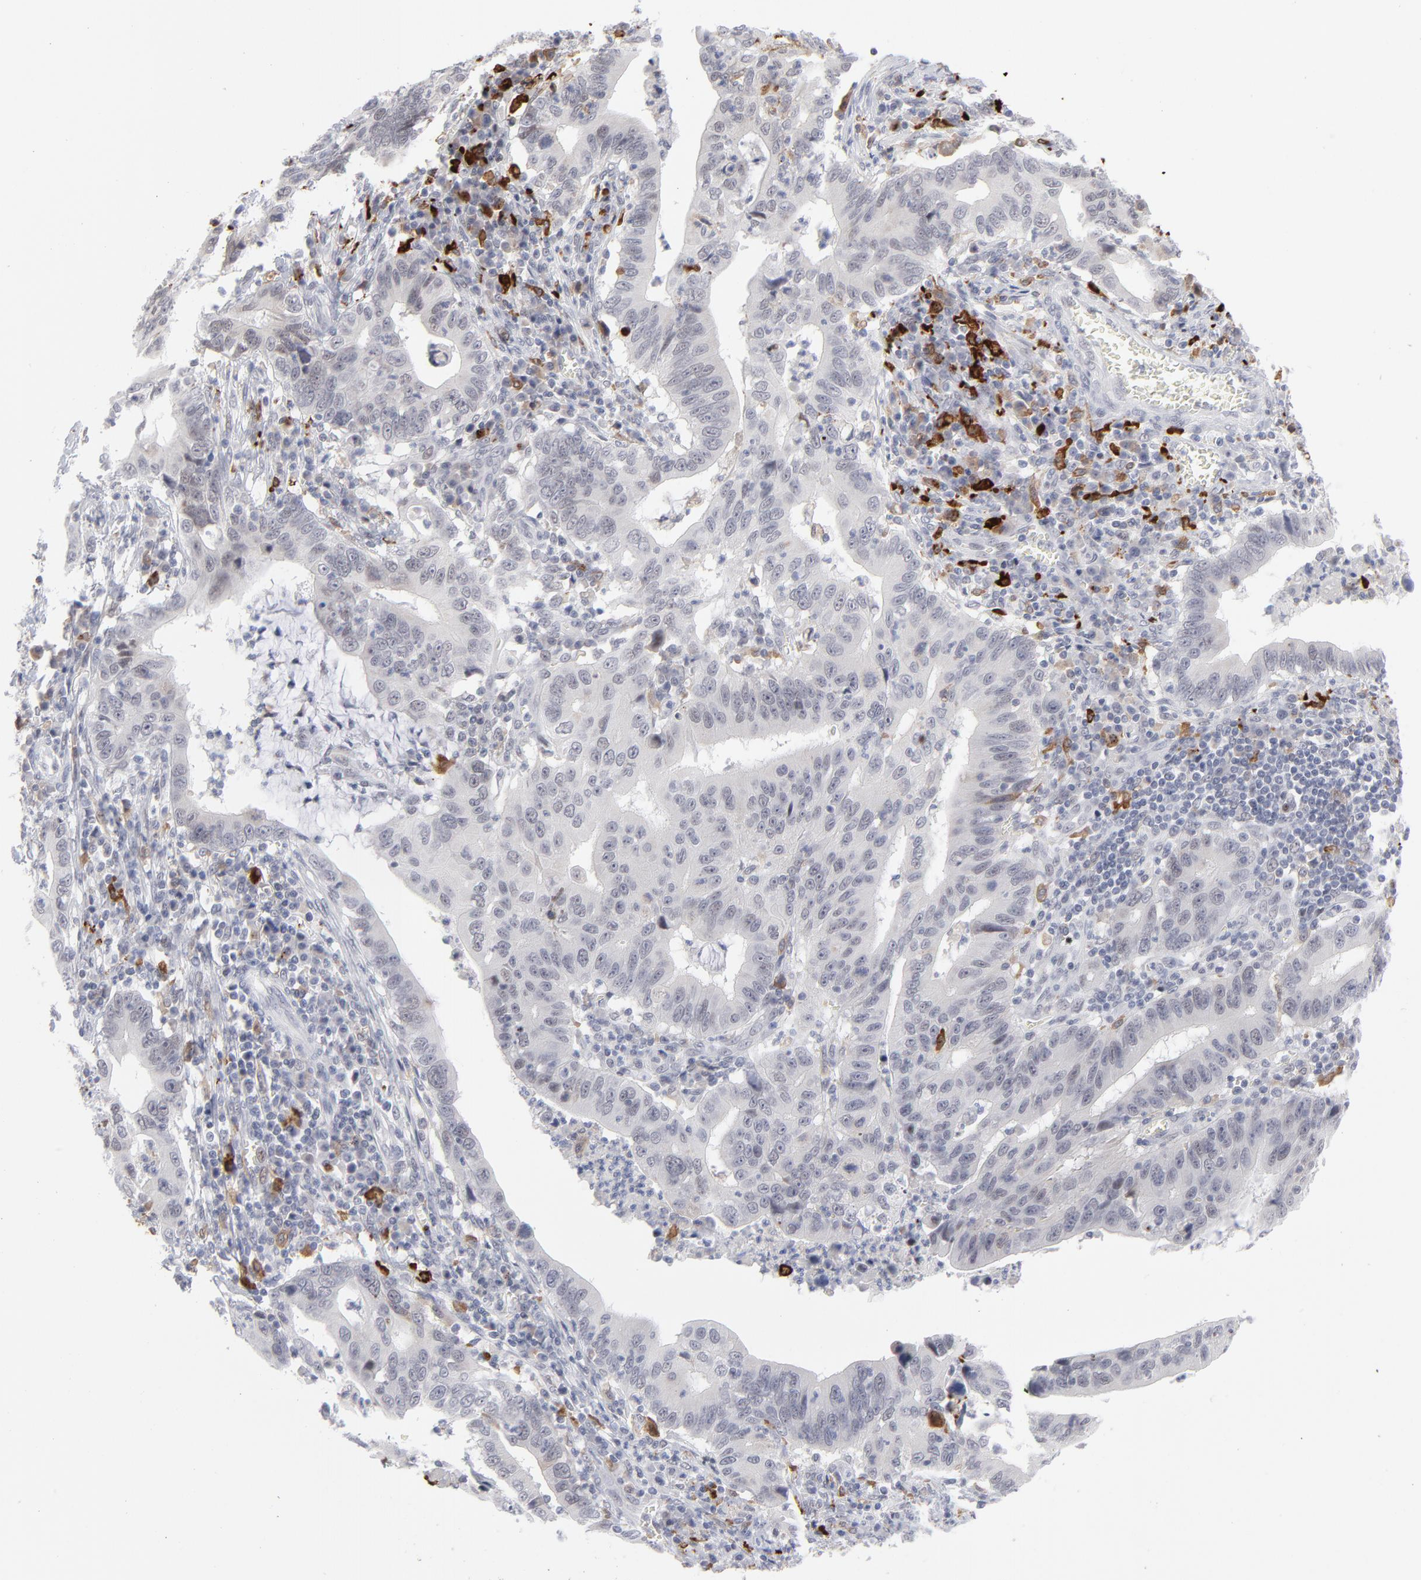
{"staining": {"intensity": "negative", "quantity": "none", "location": "none"}, "tissue": "stomach cancer", "cell_type": "Tumor cells", "image_type": "cancer", "snomed": [{"axis": "morphology", "description": "Adenocarcinoma, NOS"}, {"axis": "topography", "description": "Stomach, upper"}], "caption": "This is an immunohistochemistry photomicrograph of stomach cancer. There is no staining in tumor cells.", "gene": "CCR2", "patient": {"sex": "male", "age": 63}}